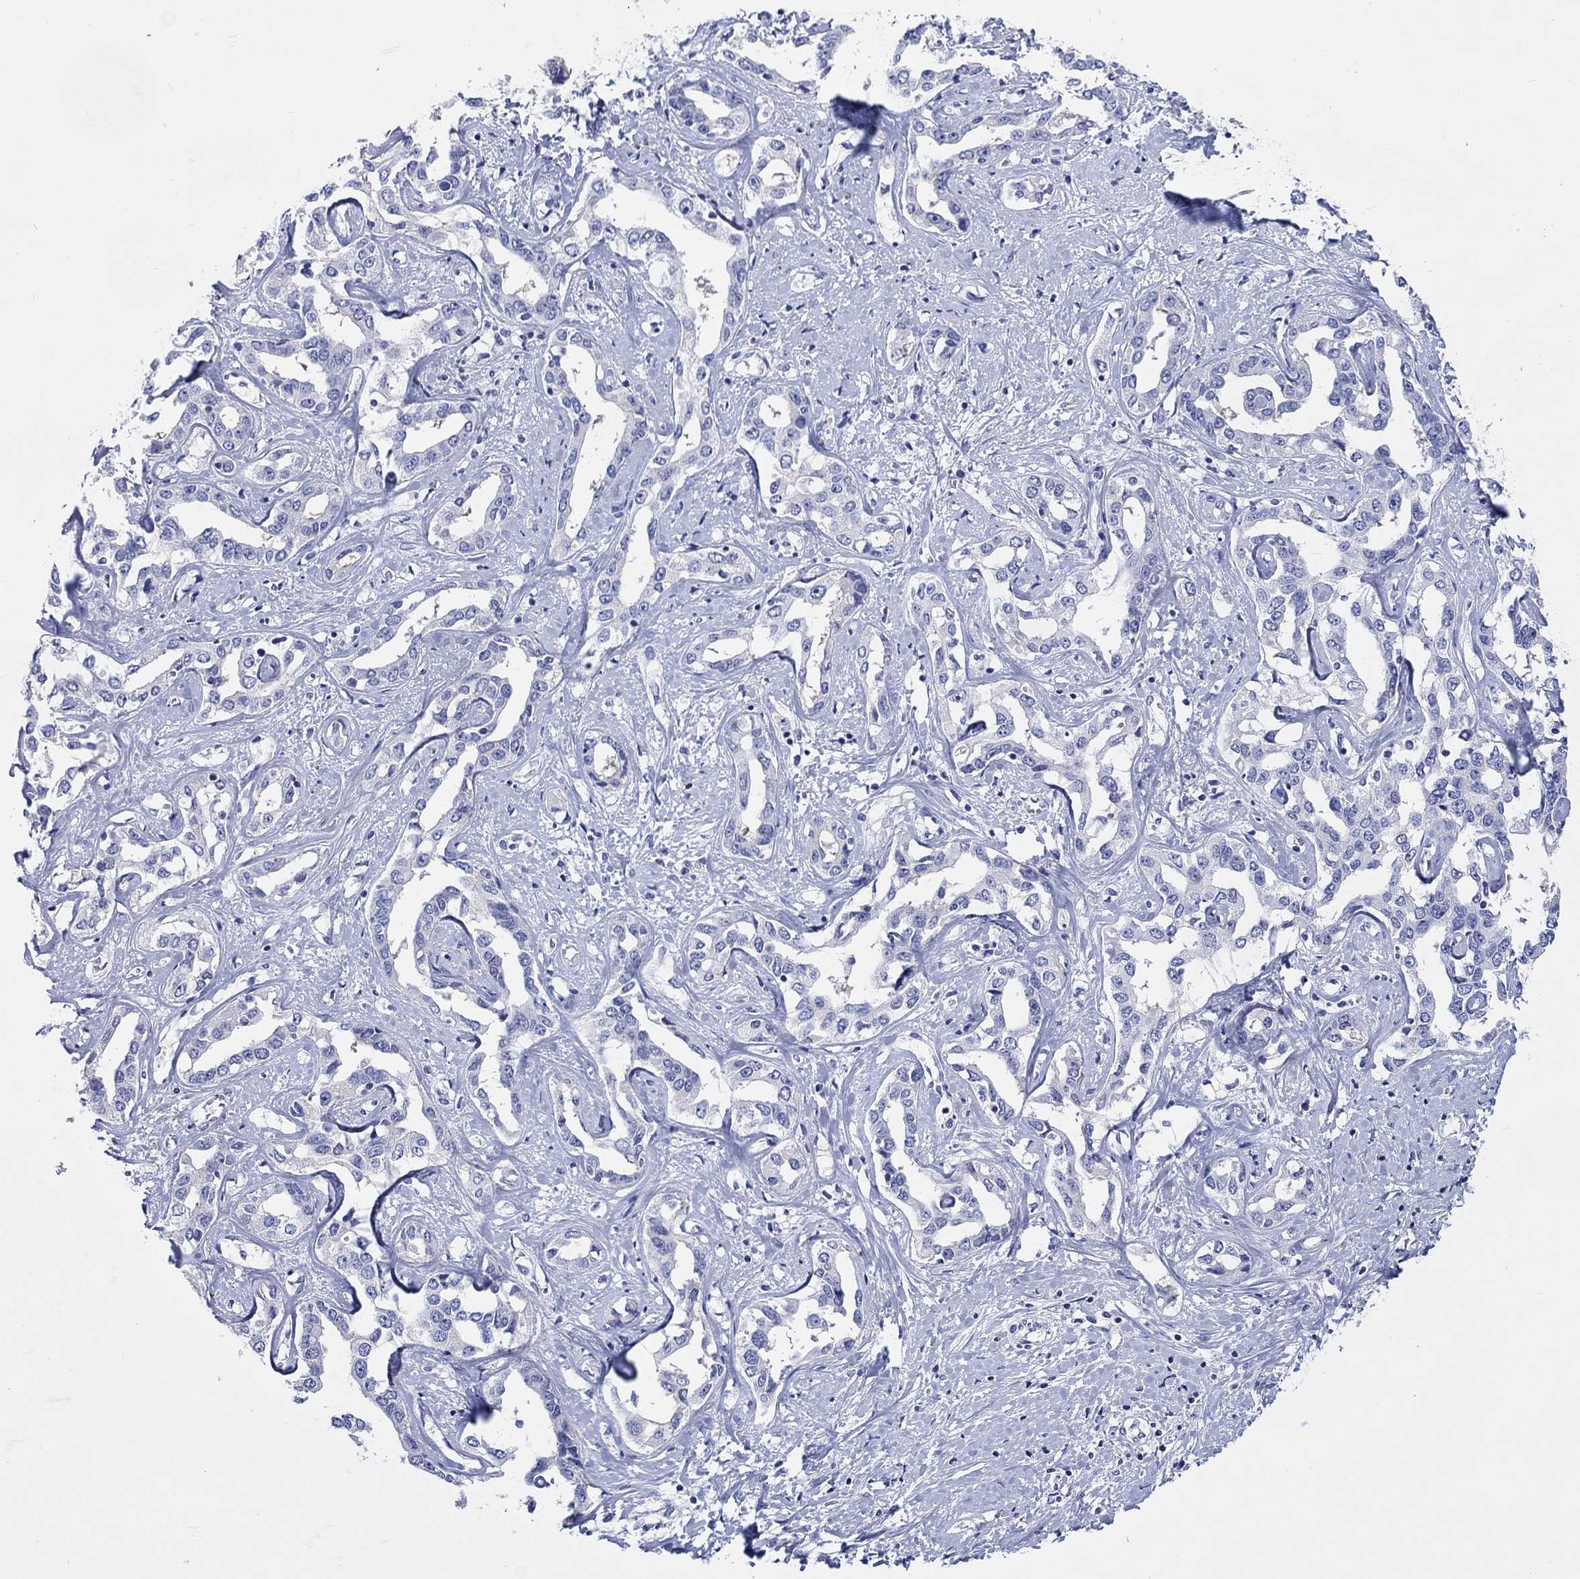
{"staining": {"intensity": "negative", "quantity": "none", "location": "none"}, "tissue": "liver cancer", "cell_type": "Tumor cells", "image_type": "cancer", "snomed": [{"axis": "morphology", "description": "Cholangiocarcinoma"}, {"axis": "topography", "description": "Liver"}], "caption": "There is no significant expression in tumor cells of liver cholangiocarcinoma. (Brightfield microscopy of DAB (3,3'-diaminobenzidine) immunohistochemistry (IHC) at high magnification).", "gene": "TOMM20L", "patient": {"sex": "male", "age": 59}}